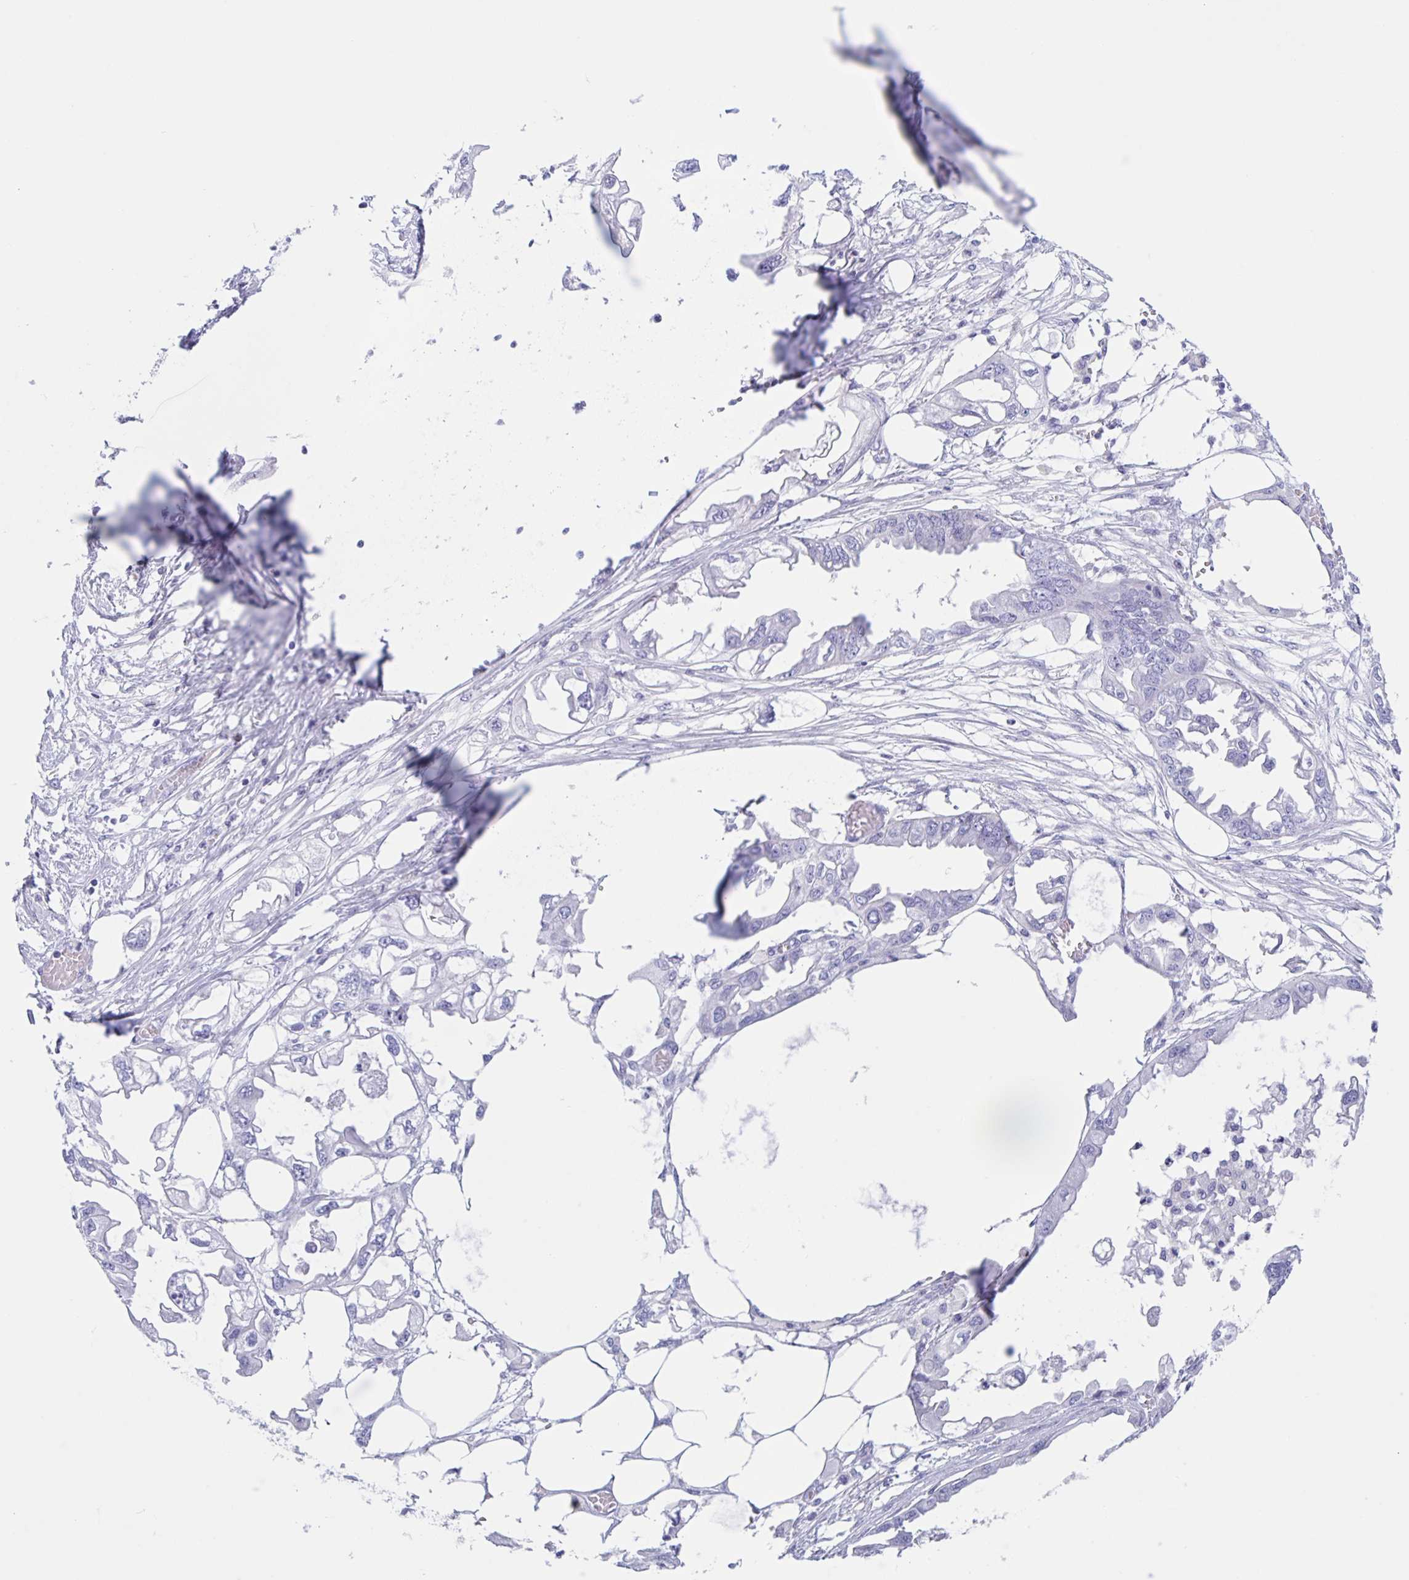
{"staining": {"intensity": "negative", "quantity": "none", "location": "none"}, "tissue": "endometrial cancer", "cell_type": "Tumor cells", "image_type": "cancer", "snomed": [{"axis": "morphology", "description": "Adenocarcinoma, NOS"}, {"axis": "morphology", "description": "Adenocarcinoma, metastatic, NOS"}, {"axis": "topography", "description": "Adipose tissue"}, {"axis": "topography", "description": "Endometrium"}], "caption": "Immunohistochemical staining of human adenocarcinoma (endometrial) displays no significant positivity in tumor cells.", "gene": "DMBT1", "patient": {"sex": "female", "age": 67}}